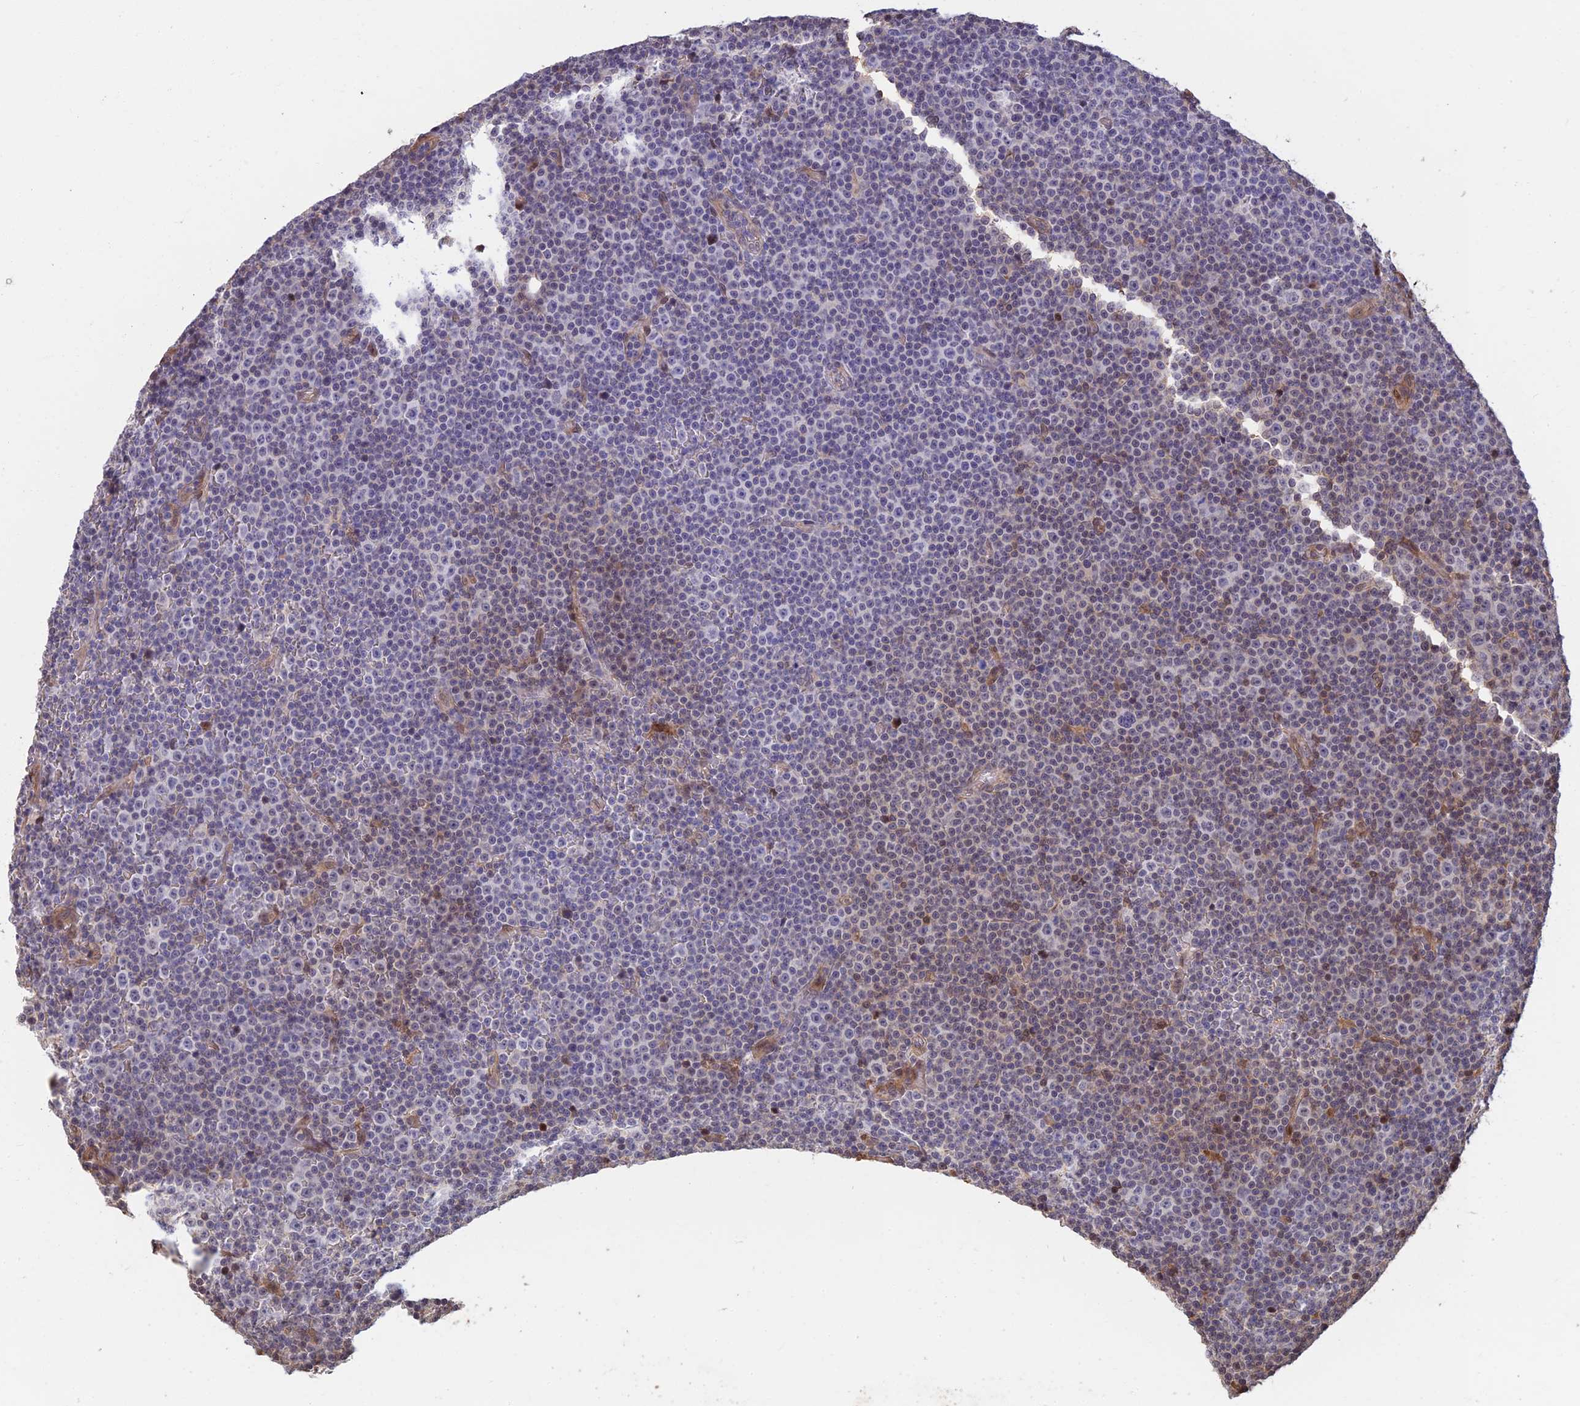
{"staining": {"intensity": "negative", "quantity": "none", "location": "none"}, "tissue": "lymphoma", "cell_type": "Tumor cells", "image_type": "cancer", "snomed": [{"axis": "morphology", "description": "Malignant lymphoma, non-Hodgkin's type, Low grade"}, {"axis": "topography", "description": "Lymph node"}], "caption": "Lymphoma stained for a protein using immunohistochemistry reveals no staining tumor cells.", "gene": "LRRN3", "patient": {"sex": "female", "age": 67}}